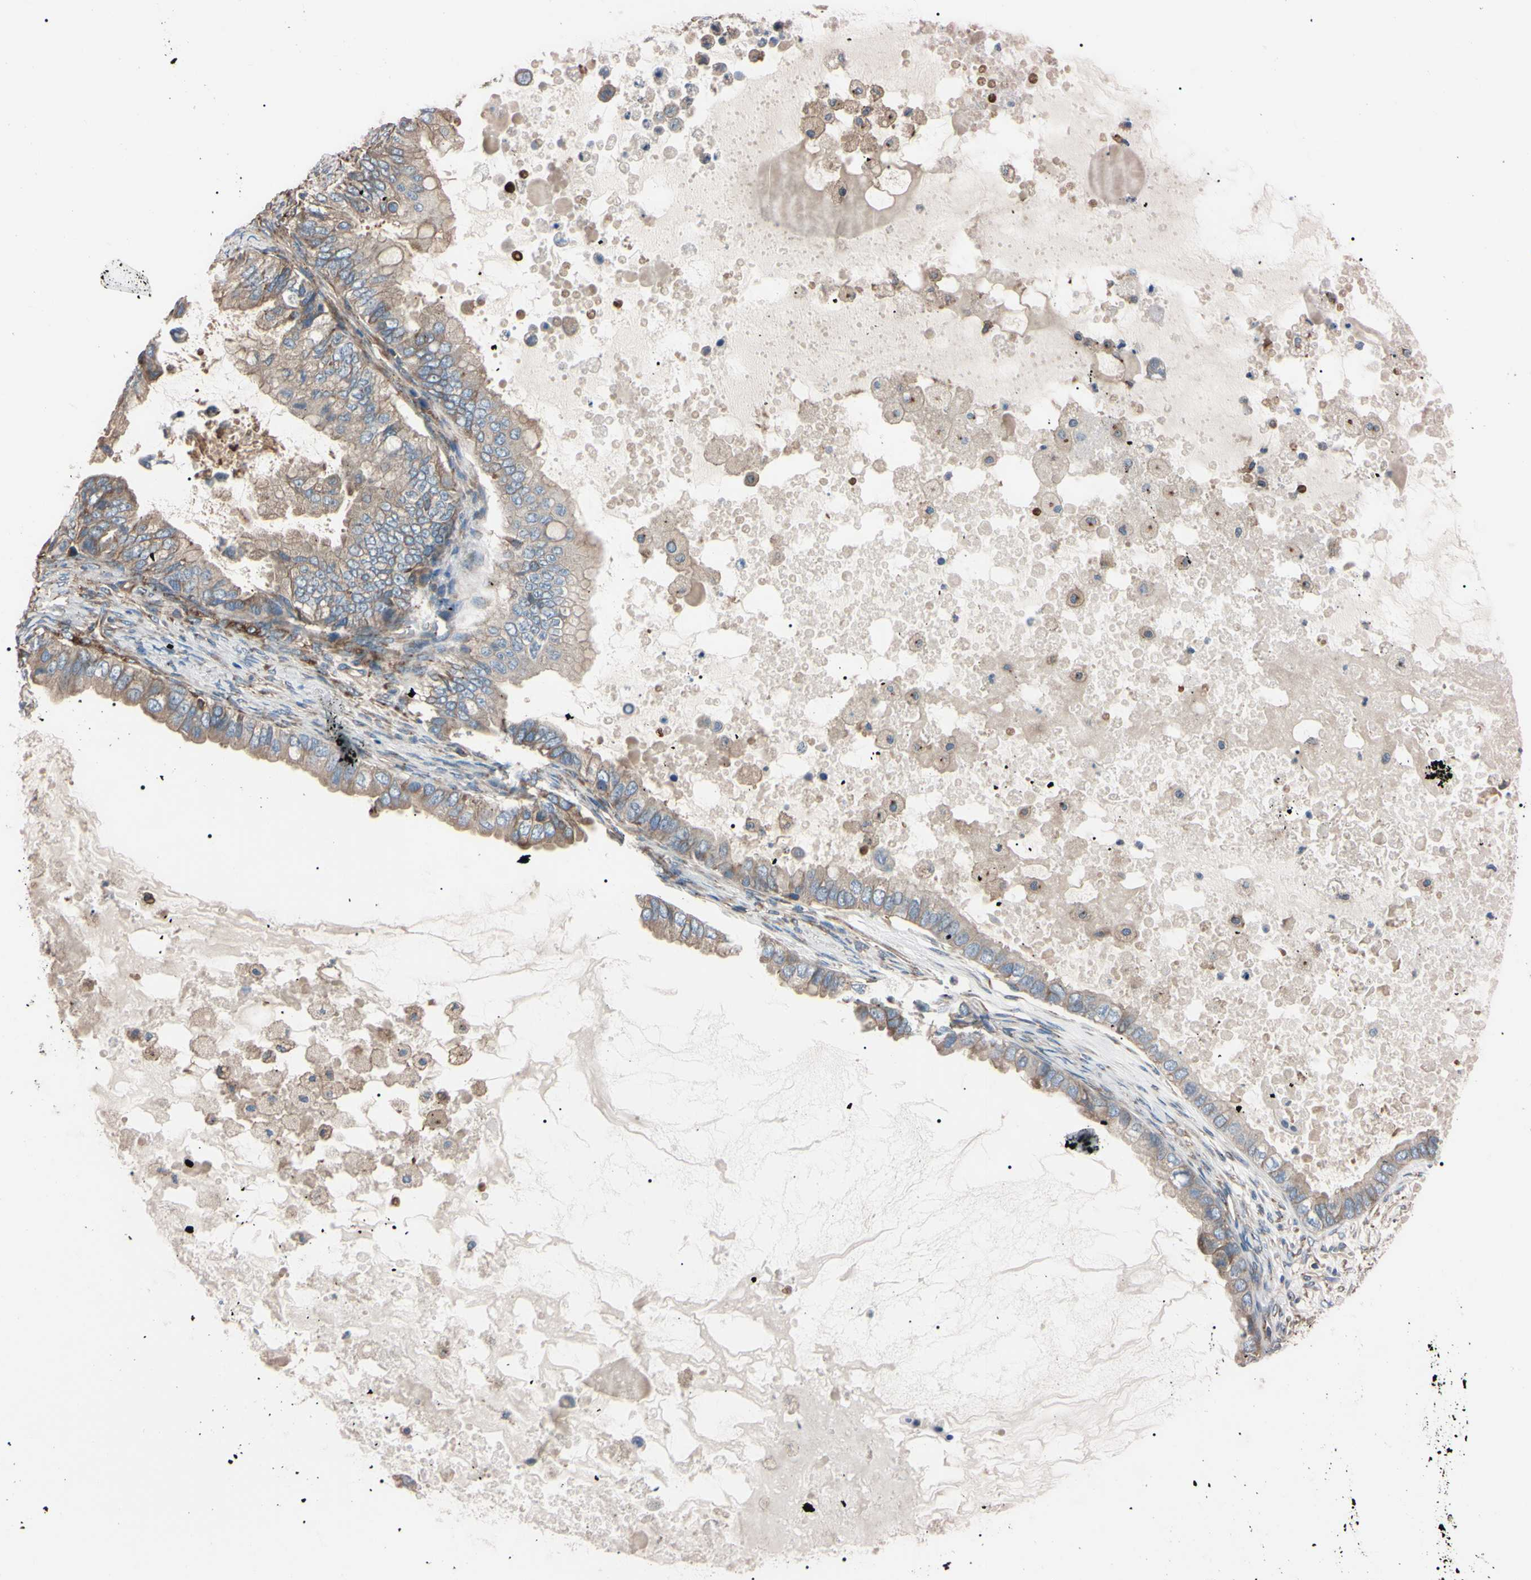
{"staining": {"intensity": "weak", "quantity": ">75%", "location": "cytoplasmic/membranous"}, "tissue": "ovarian cancer", "cell_type": "Tumor cells", "image_type": "cancer", "snomed": [{"axis": "morphology", "description": "Cystadenocarcinoma, mucinous, NOS"}, {"axis": "topography", "description": "Ovary"}], "caption": "This is an image of immunohistochemistry staining of ovarian mucinous cystadenocarcinoma, which shows weak positivity in the cytoplasmic/membranous of tumor cells.", "gene": "PRKACA", "patient": {"sex": "female", "age": 80}}